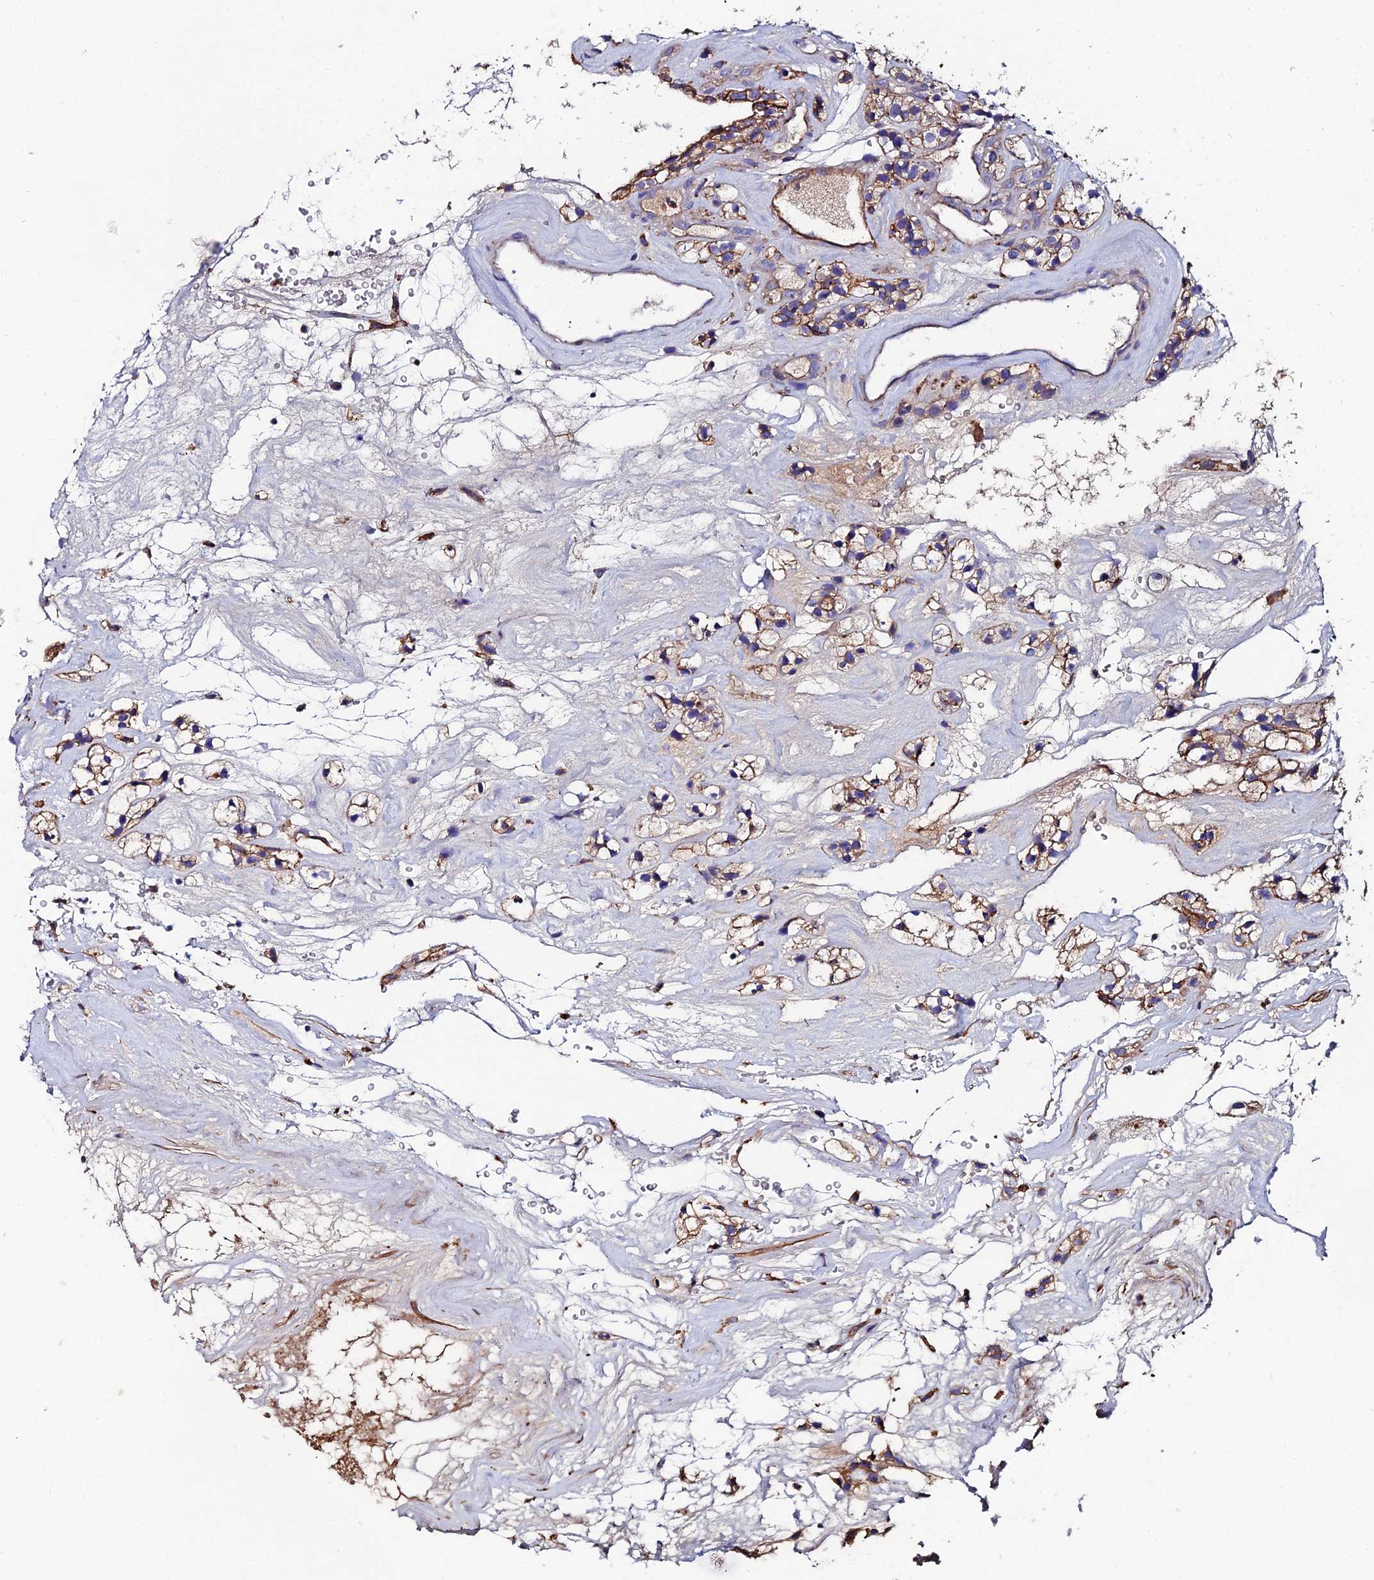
{"staining": {"intensity": "moderate", "quantity": "<25%", "location": "cytoplasmic/membranous"}, "tissue": "renal cancer", "cell_type": "Tumor cells", "image_type": "cancer", "snomed": [{"axis": "morphology", "description": "Adenocarcinoma, NOS"}, {"axis": "topography", "description": "Kidney"}], "caption": "A micrograph of renal cancer (adenocarcinoma) stained for a protein reveals moderate cytoplasmic/membranous brown staining in tumor cells.", "gene": "C6", "patient": {"sex": "female", "age": 57}}